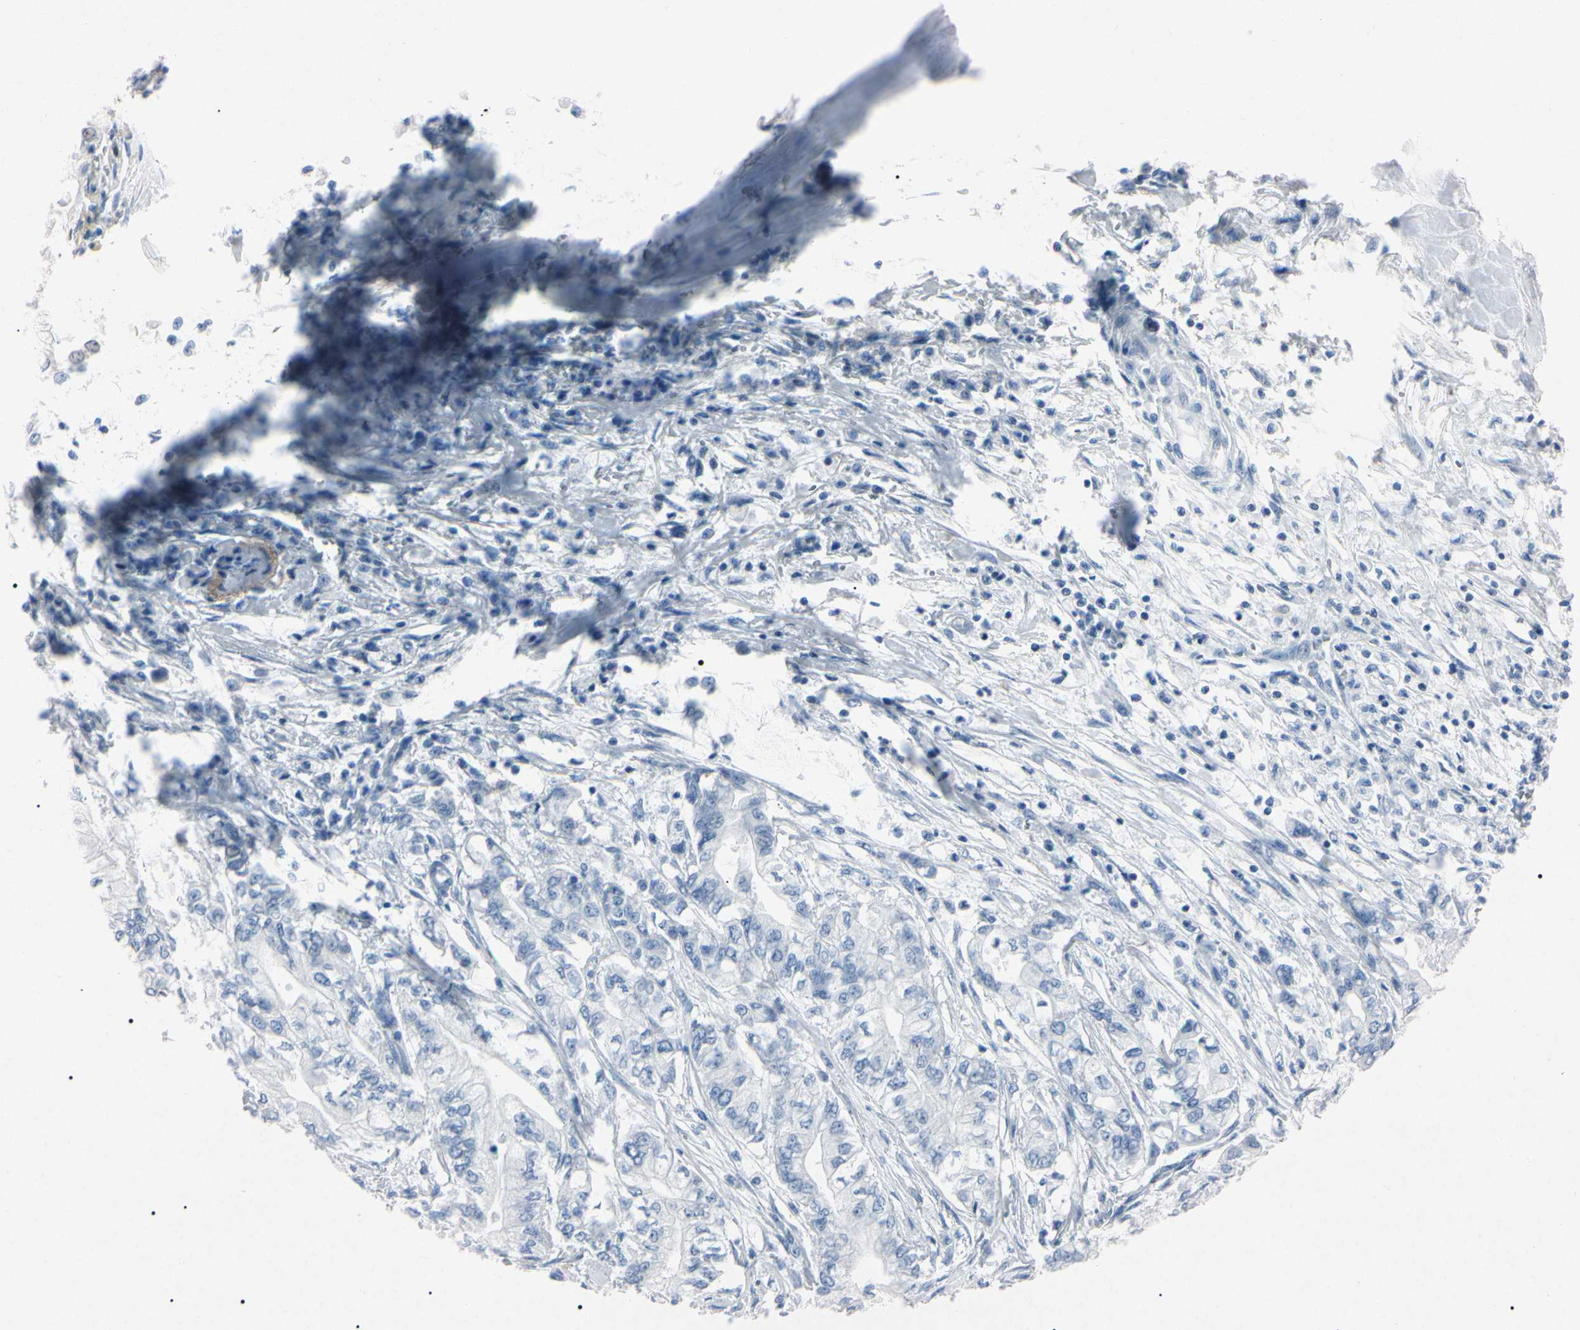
{"staining": {"intensity": "negative", "quantity": "none", "location": "none"}, "tissue": "pancreatic cancer", "cell_type": "Tumor cells", "image_type": "cancer", "snomed": [{"axis": "morphology", "description": "Adenocarcinoma, NOS"}, {"axis": "topography", "description": "Pancreas"}], "caption": "High magnification brightfield microscopy of adenocarcinoma (pancreatic) stained with DAB (3,3'-diaminobenzidine) (brown) and counterstained with hematoxylin (blue): tumor cells show no significant staining.", "gene": "ELN", "patient": {"sex": "male", "age": 70}}